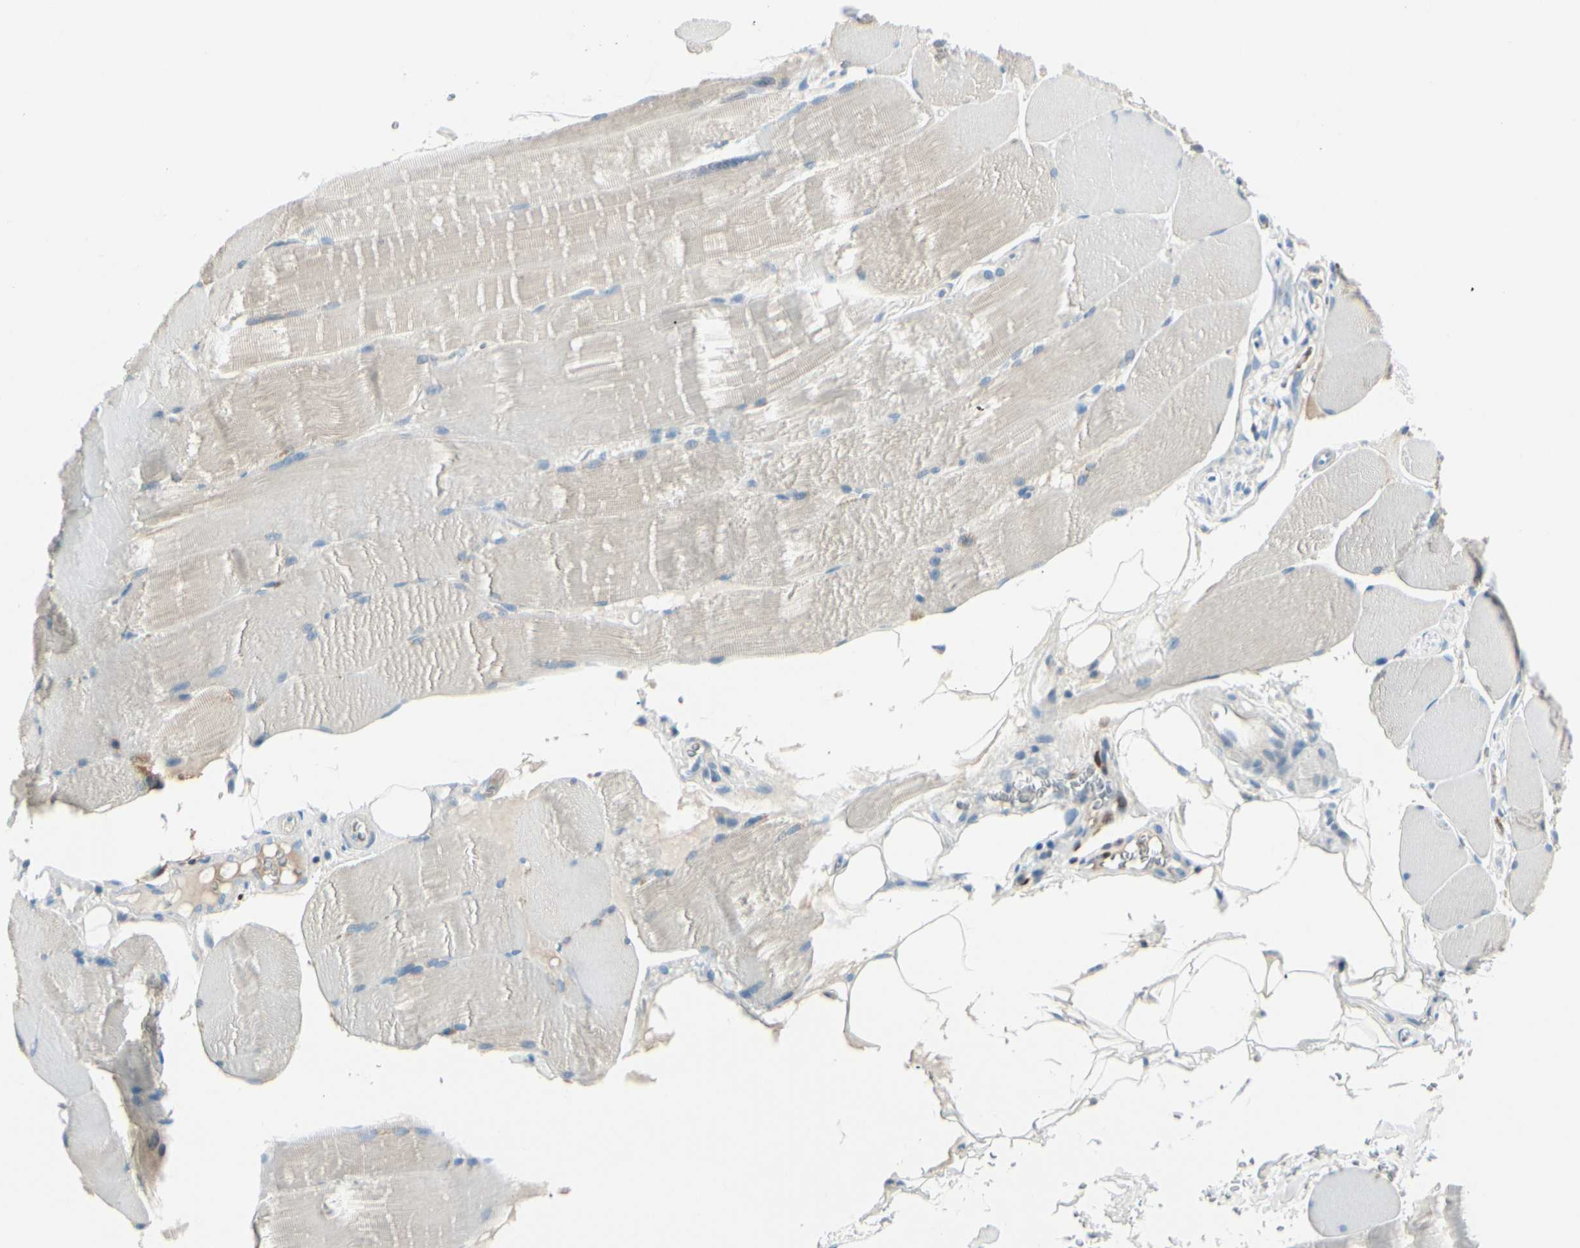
{"staining": {"intensity": "negative", "quantity": "none", "location": "none"}, "tissue": "skeletal muscle", "cell_type": "Myocytes", "image_type": "normal", "snomed": [{"axis": "morphology", "description": "Normal tissue, NOS"}, {"axis": "topography", "description": "Skin"}, {"axis": "topography", "description": "Skeletal muscle"}], "caption": "Immunohistochemistry (IHC) histopathology image of unremarkable human skeletal muscle stained for a protein (brown), which demonstrates no positivity in myocytes.", "gene": "TRAF1", "patient": {"sex": "male", "age": 83}}